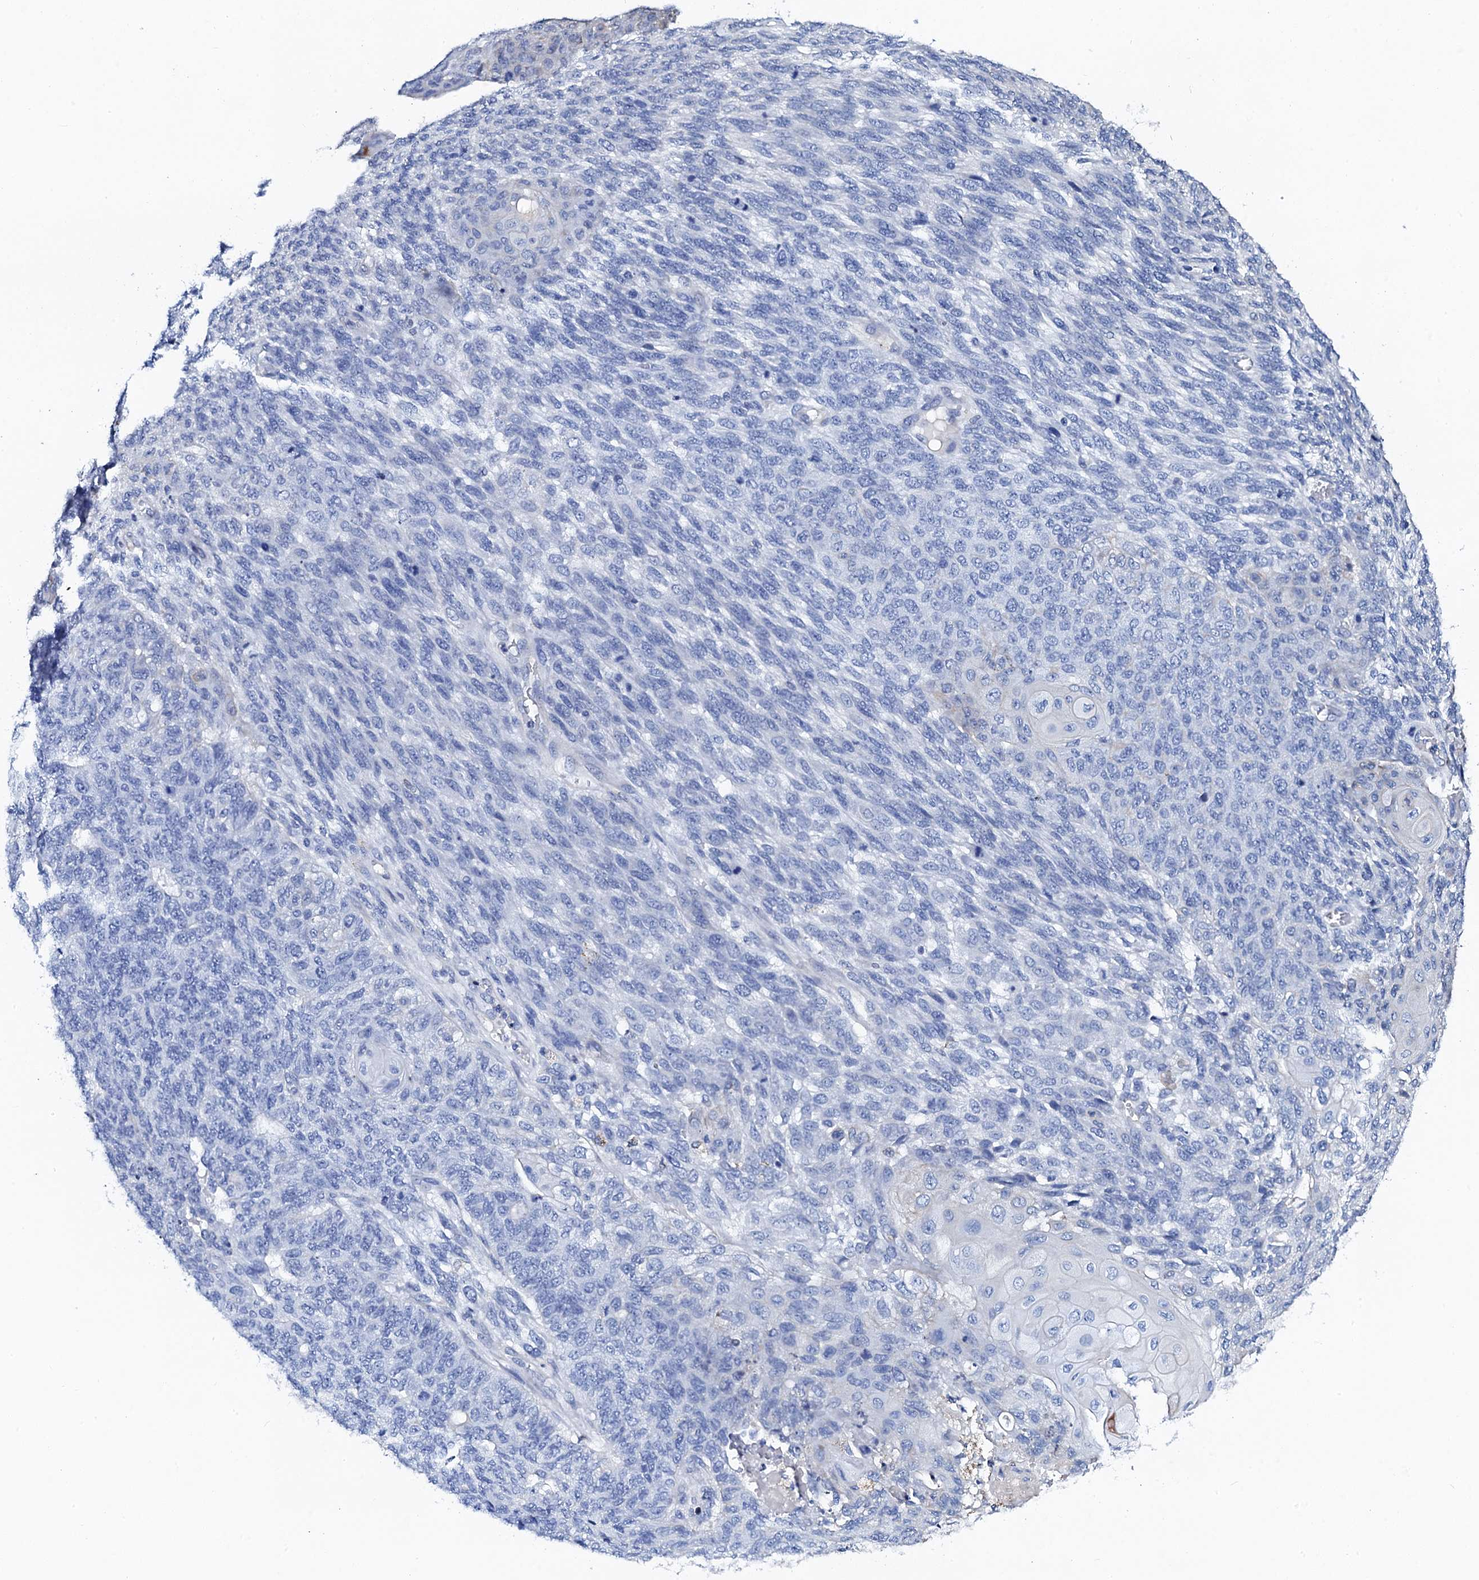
{"staining": {"intensity": "negative", "quantity": "none", "location": "none"}, "tissue": "endometrial cancer", "cell_type": "Tumor cells", "image_type": "cancer", "snomed": [{"axis": "morphology", "description": "Adenocarcinoma, NOS"}, {"axis": "topography", "description": "Endometrium"}], "caption": "Human endometrial cancer stained for a protein using immunohistochemistry (IHC) shows no expression in tumor cells.", "gene": "KLHL32", "patient": {"sex": "female", "age": 32}}